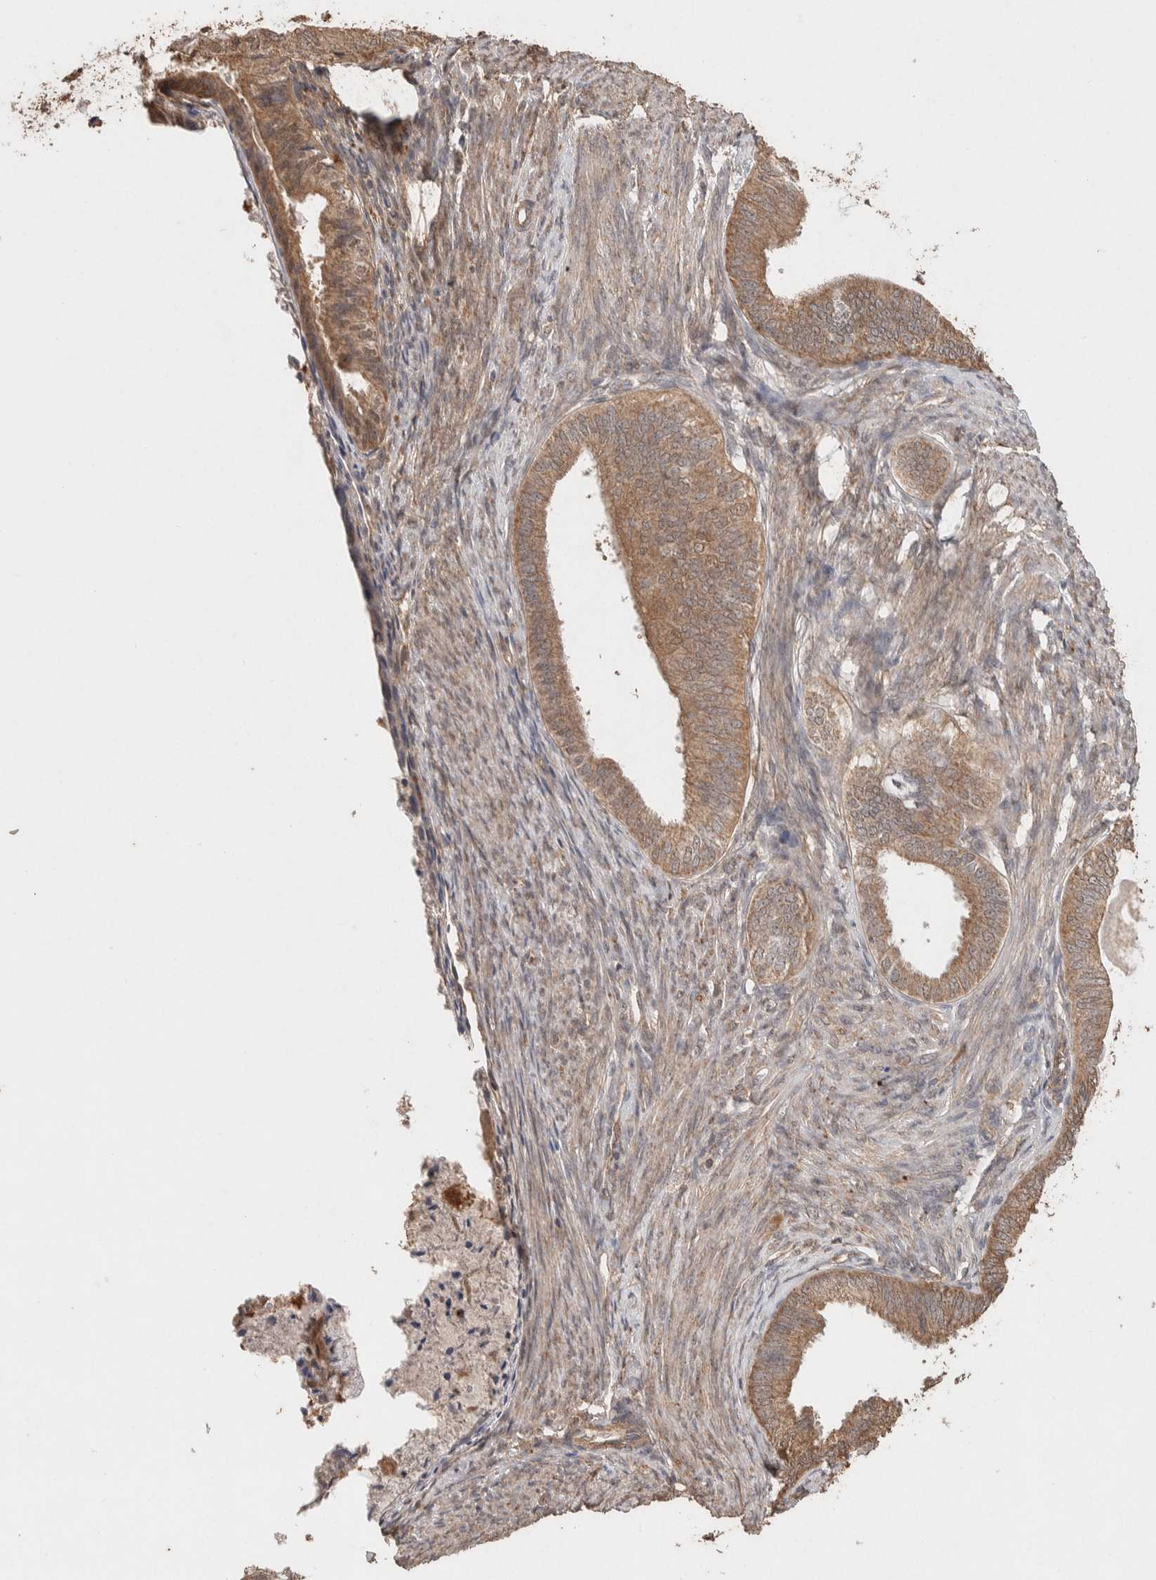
{"staining": {"intensity": "moderate", "quantity": ">75%", "location": "cytoplasmic/membranous"}, "tissue": "endometrial cancer", "cell_type": "Tumor cells", "image_type": "cancer", "snomed": [{"axis": "morphology", "description": "Adenocarcinoma, NOS"}, {"axis": "topography", "description": "Endometrium"}], "caption": "A micrograph of endometrial cancer (adenocarcinoma) stained for a protein exhibits moderate cytoplasmic/membranous brown staining in tumor cells.", "gene": "KCNJ5", "patient": {"sex": "female", "age": 86}}